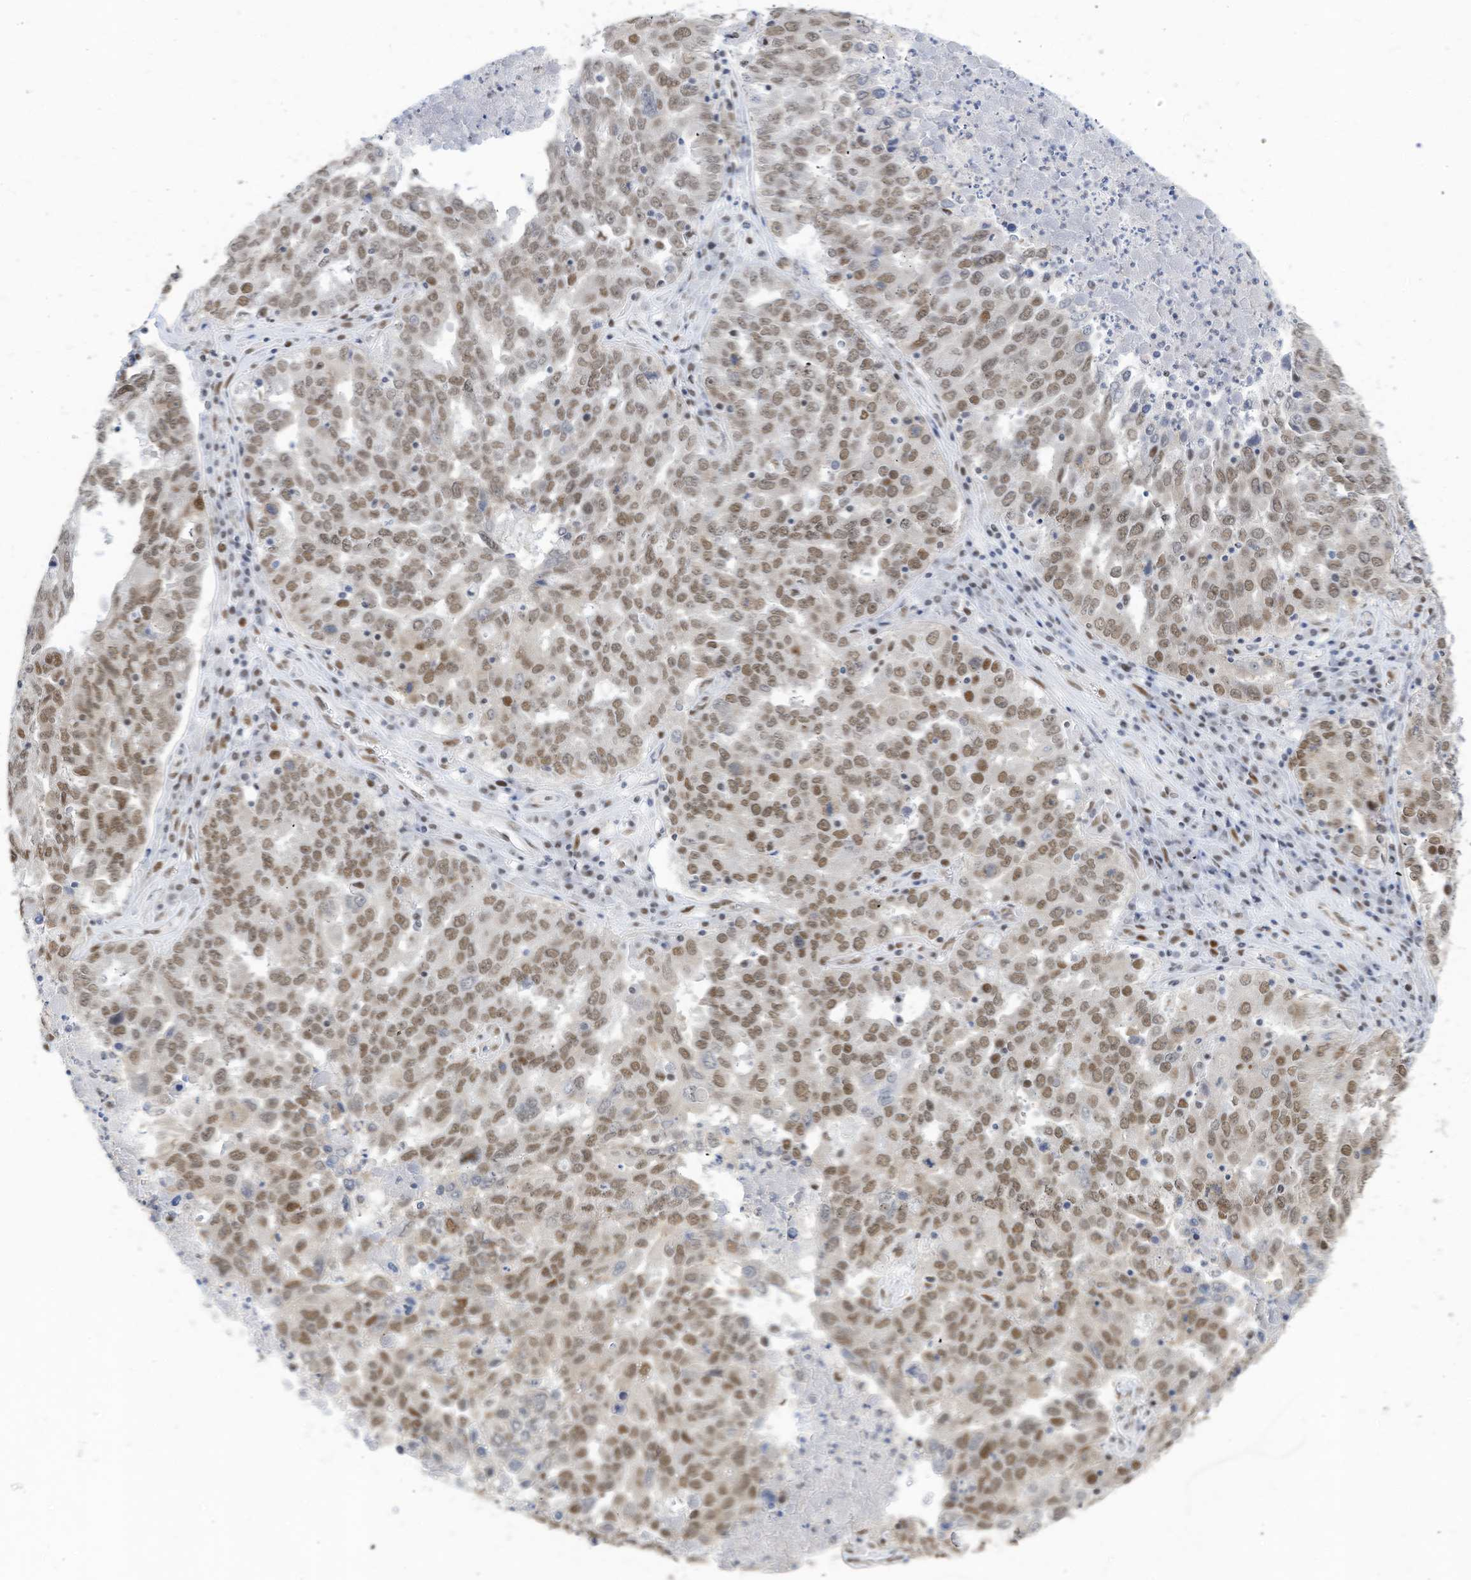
{"staining": {"intensity": "moderate", "quantity": ">75%", "location": "nuclear"}, "tissue": "ovarian cancer", "cell_type": "Tumor cells", "image_type": "cancer", "snomed": [{"axis": "morphology", "description": "Carcinoma, endometroid"}, {"axis": "topography", "description": "Ovary"}], "caption": "High-power microscopy captured an immunohistochemistry (IHC) image of ovarian endometroid carcinoma, revealing moderate nuclear expression in about >75% of tumor cells.", "gene": "KHSRP", "patient": {"sex": "female", "age": 62}}